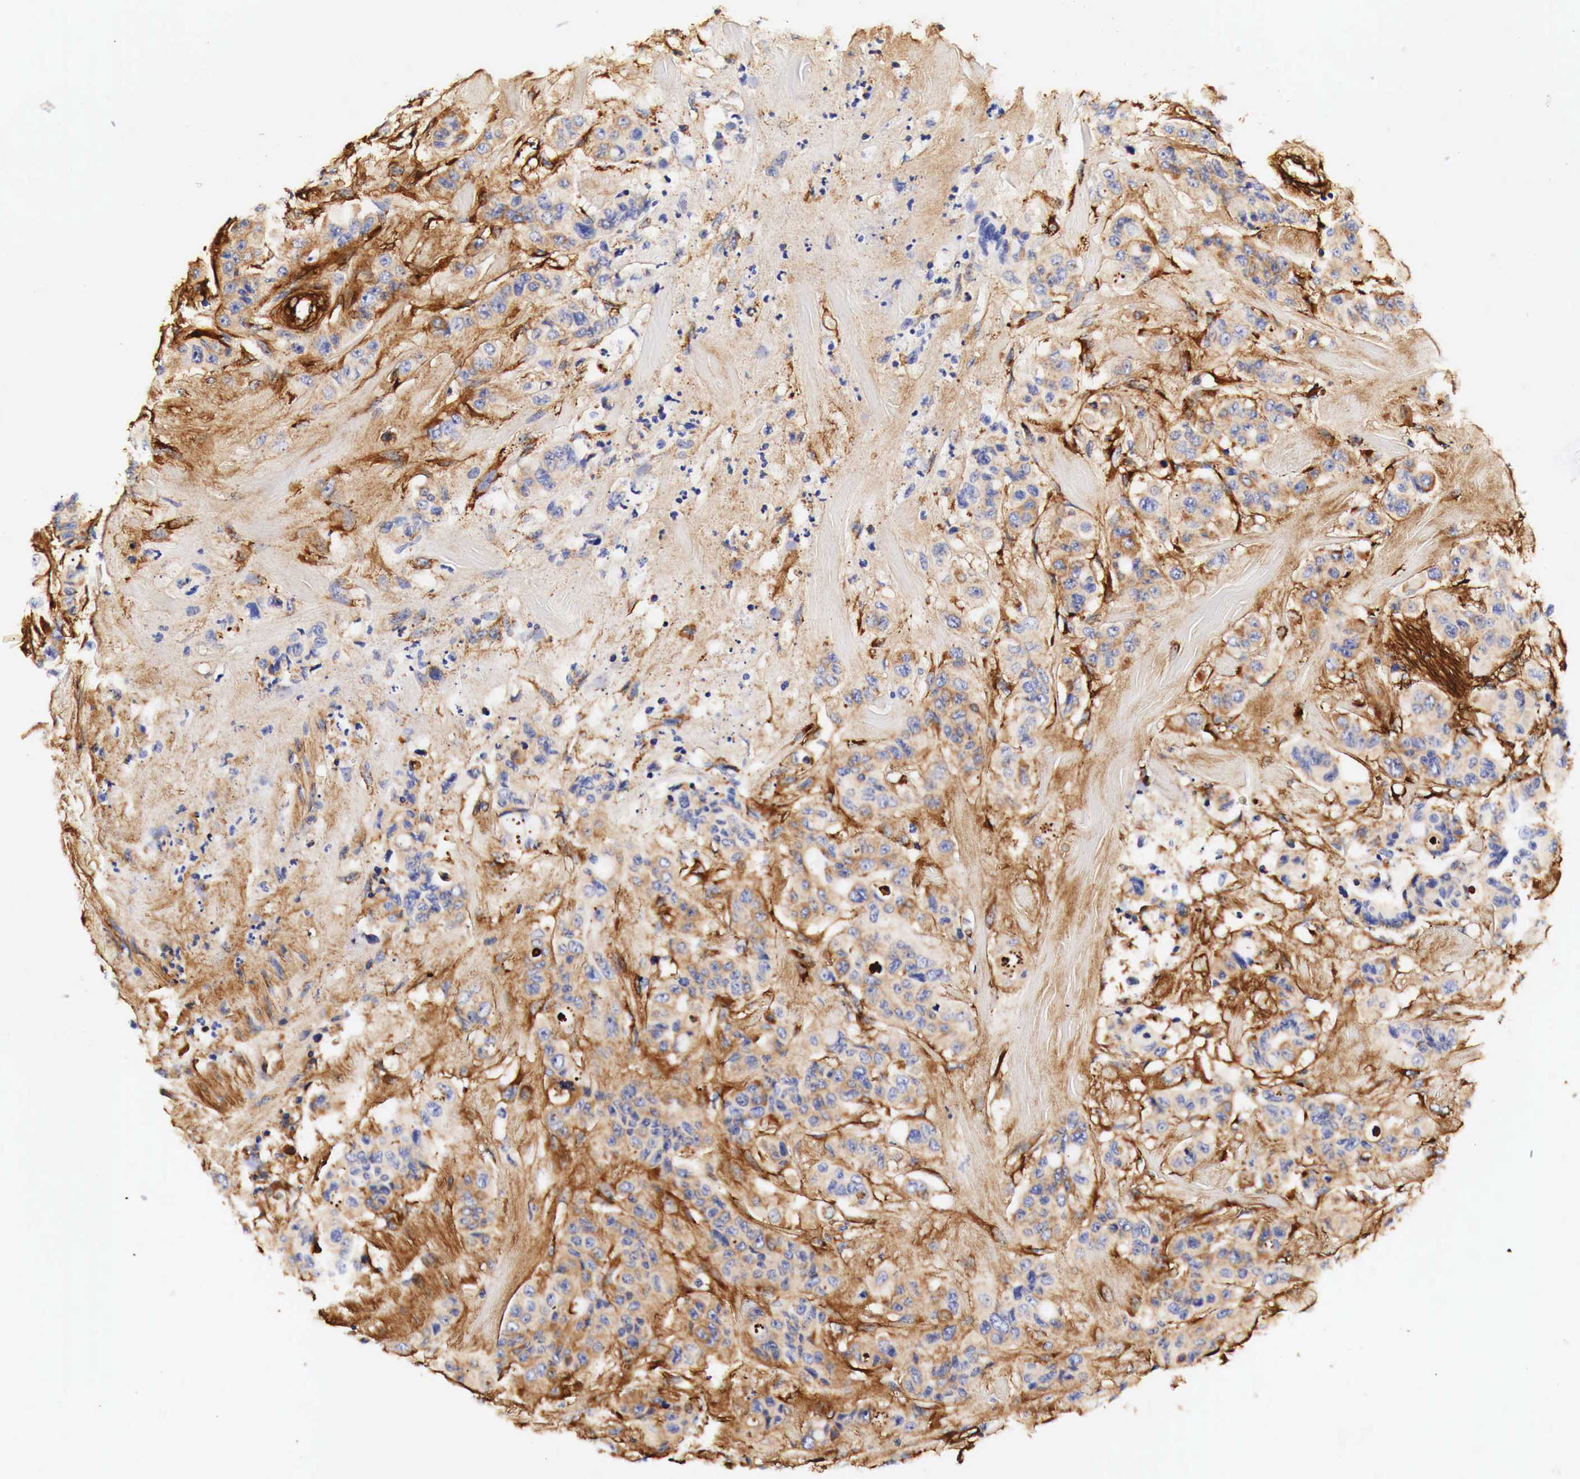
{"staining": {"intensity": "negative", "quantity": "none", "location": "none"}, "tissue": "colorectal cancer", "cell_type": "Tumor cells", "image_type": "cancer", "snomed": [{"axis": "morphology", "description": "Adenocarcinoma, NOS"}, {"axis": "topography", "description": "Colon"}], "caption": "Tumor cells are negative for protein expression in human colorectal cancer. (DAB (3,3'-diaminobenzidine) immunohistochemistry visualized using brightfield microscopy, high magnification).", "gene": "LAMB2", "patient": {"sex": "female", "age": 70}}